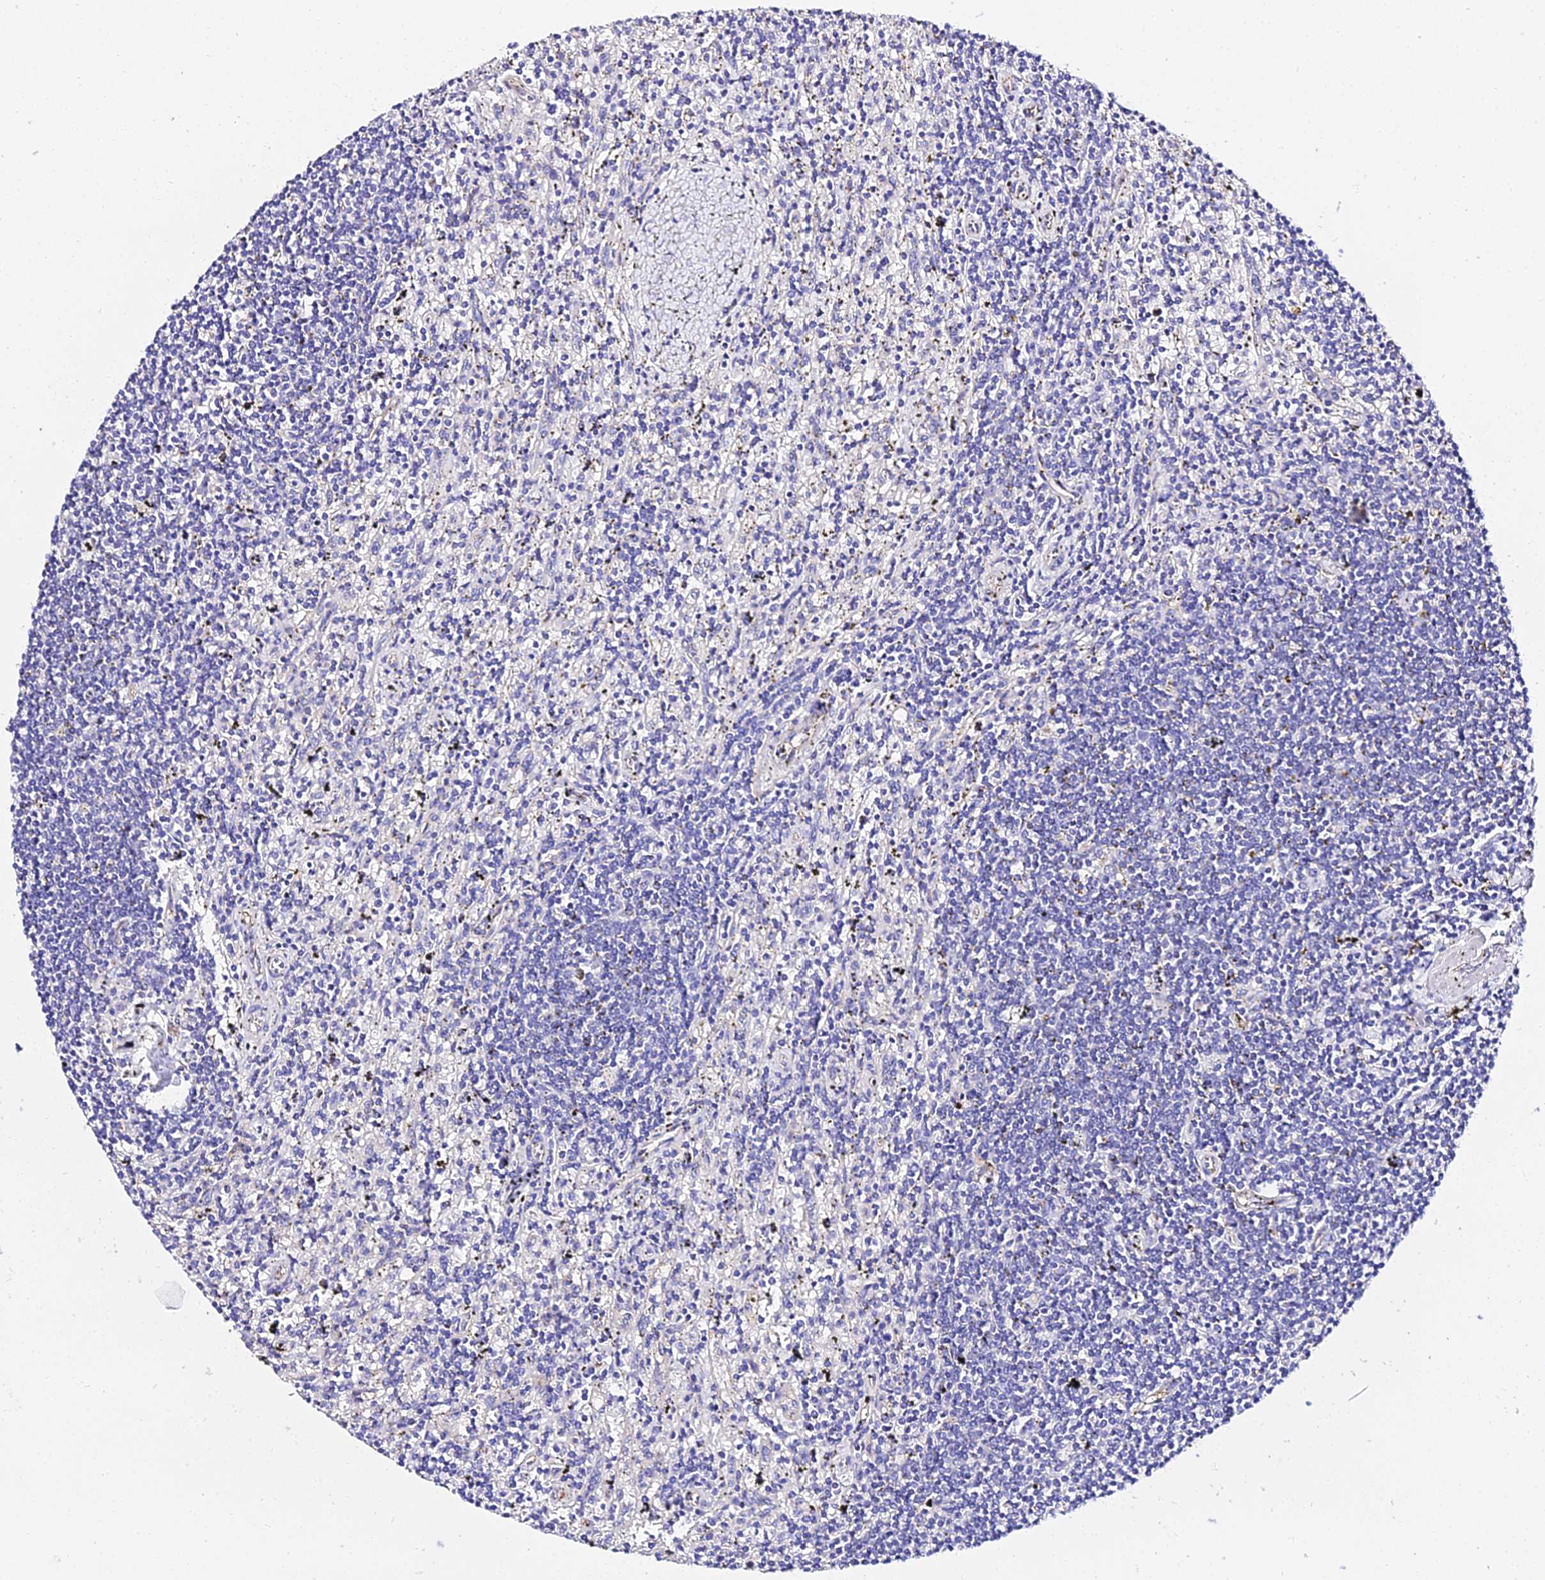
{"staining": {"intensity": "negative", "quantity": "none", "location": "none"}, "tissue": "lymphoma", "cell_type": "Tumor cells", "image_type": "cancer", "snomed": [{"axis": "morphology", "description": "Malignant lymphoma, non-Hodgkin's type, Low grade"}, {"axis": "topography", "description": "Spleen"}], "caption": "There is no significant expression in tumor cells of lymphoma.", "gene": "DAW1", "patient": {"sex": "male", "age": 76}}